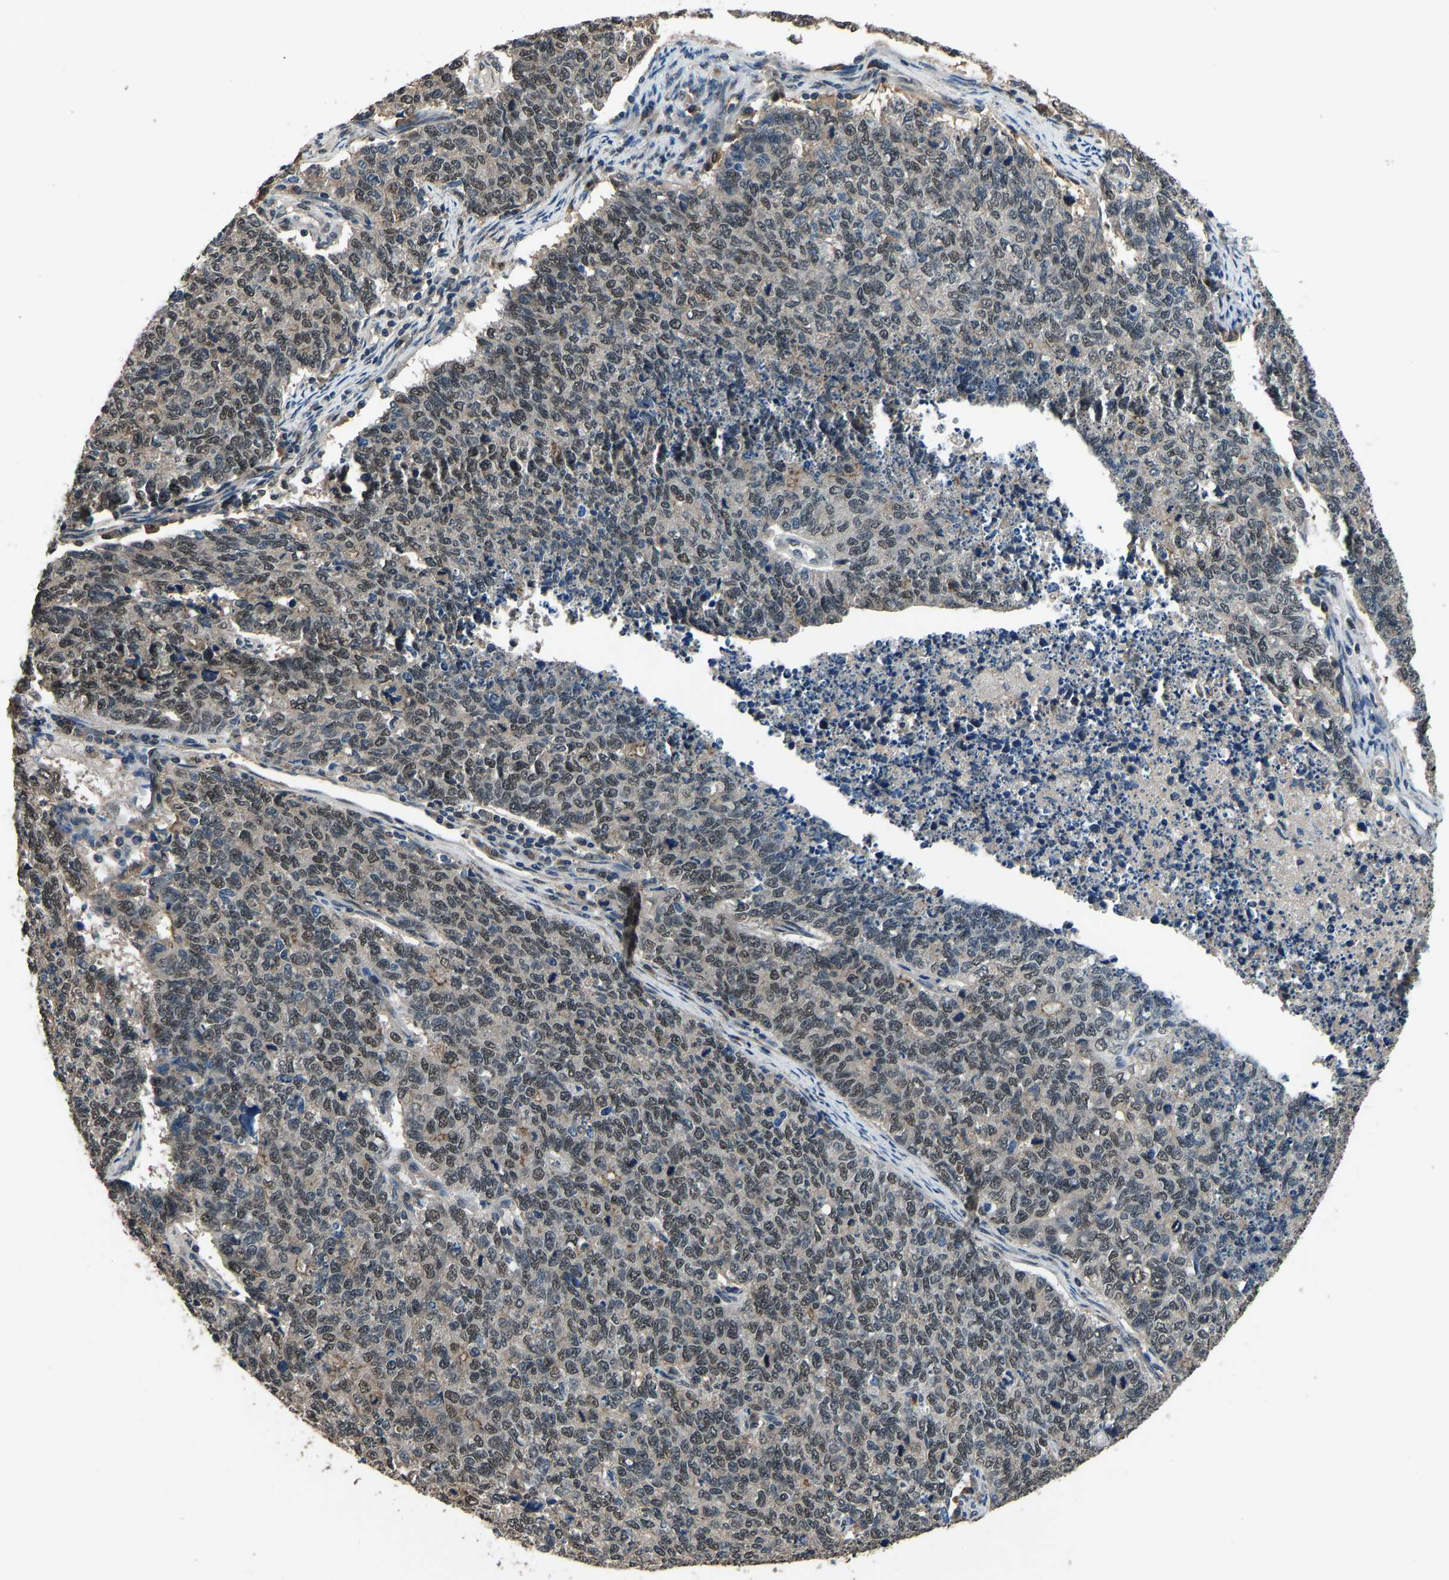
{"staining": {"intensity": "weak", "quantity": ">75%", "location": "nuclear"}, "tissue": "cervical cancer", "cell_type": "Tumor cells", "image_type": "cancer", "snomed": [{"axis": "morphology", "description": "Squamous cell carcinoma, NOS"}, {"axis": "topography", "description": "Cervix"}], "caption": "A brown stain highlights weak nuclear positivity of a protein in human cervical squamous cell carcinoma tumor cells.", "gene": "TOX4", "patient": {"sex": "female", "age": 63}}